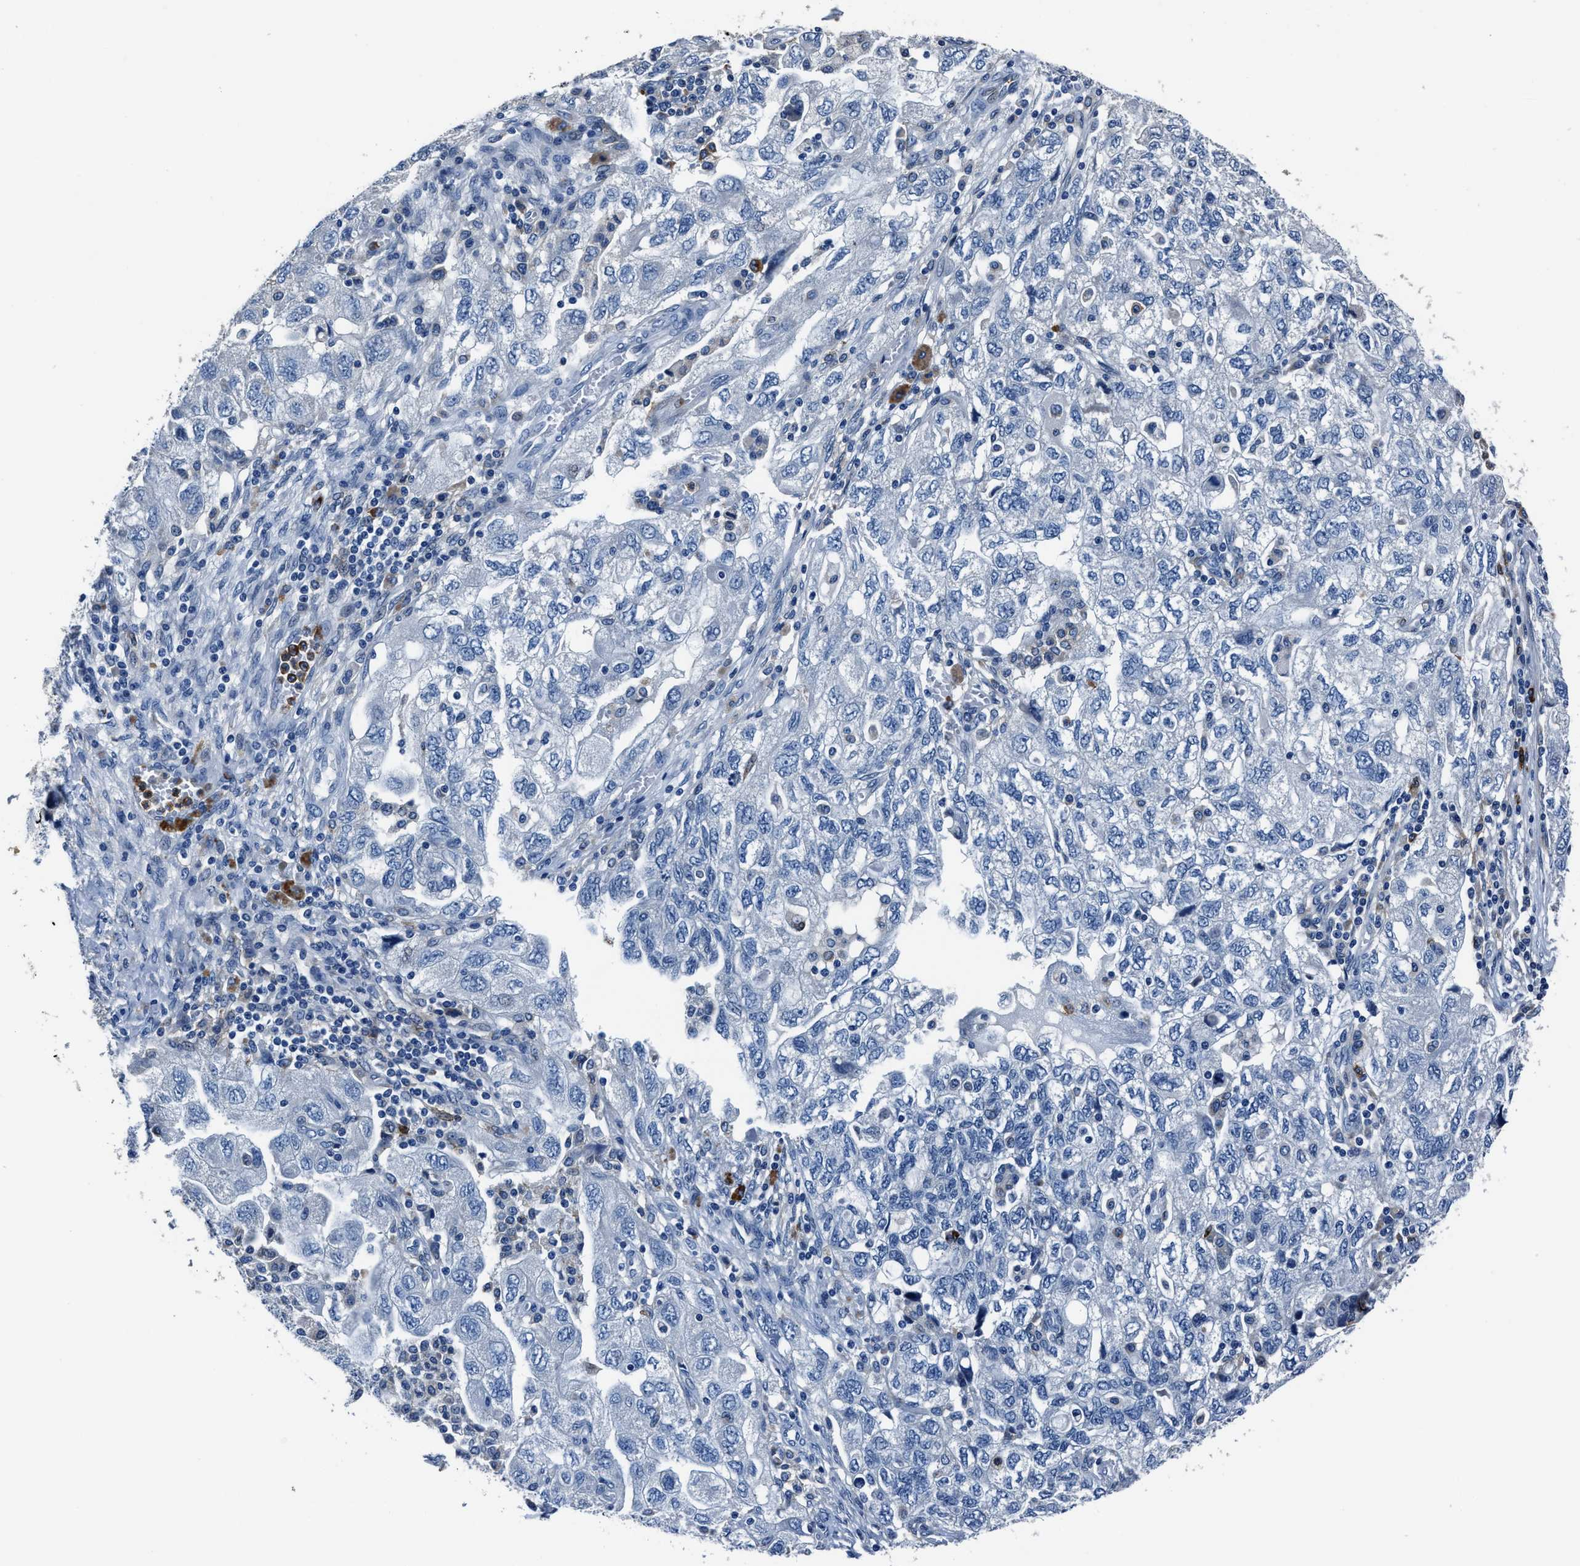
{"staining": {"intensity": "negative", "quantity": "none", "location": "none"}, "tissue": "ovarian cancer", "cell_type": "Tumor cells", "image_type": "cancer", "snomed": [{"axis": "morphology", "description": "Carcinoma, NOS"}, {"axis": "morphology", "description": "Cystadenocarcinoma, serous, NOS"}, {"axis": "topography", "description": "Ovary"}], "caption": "A photomicrograph of ovarian carcinoma stained for a protein displays no brown staining in tumor cells.", "gene": "FGL2", "patient": {"sex": "female", "age": 69}}